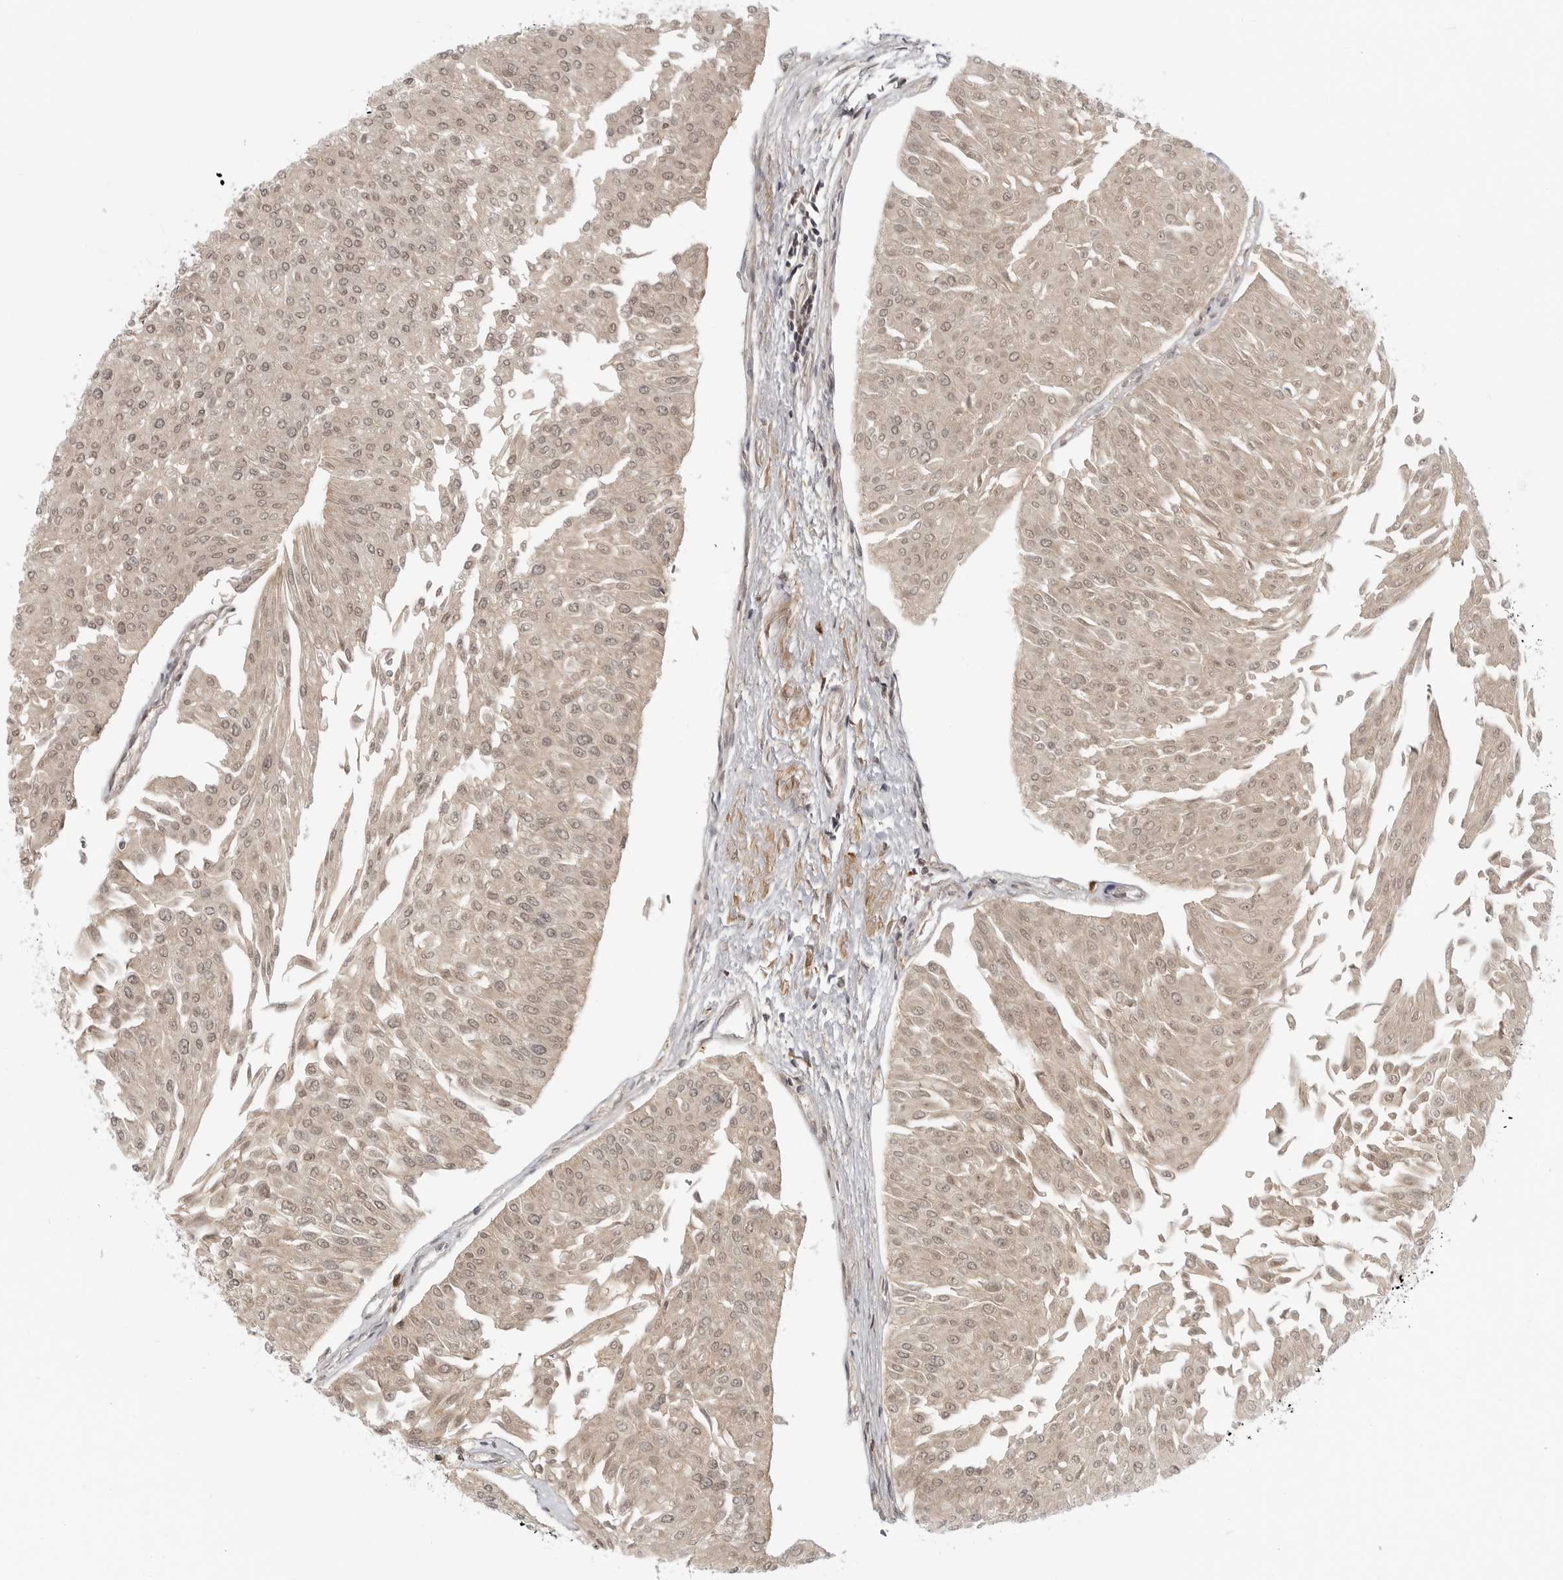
{"staining": {"intensity": "weak", "quantity": ">75%", "location": "nuclear"}, "tissue": "urothelial cancer", "cell_type": "Tumor cells", "image_type": "cancer", "snomed": [{"axis": "morphology", "description": "Urothelial carcinoma, Low grade"}, {"axis": "topography", "description": "Urinary bladder"}], "caption": "The micrograph exhibits staining of urothelial cancer, revealing weak nuclear protein expression (brown color) within tumor cells. The protein of interest is stained brown, and the nuclei are stained in blue (DAB (3,3'-diaminobenzidine) IHC with brightfield microscopy, high magnification).", "gene": "CTIF", "patient": {"sex": "male", "age": 67}}